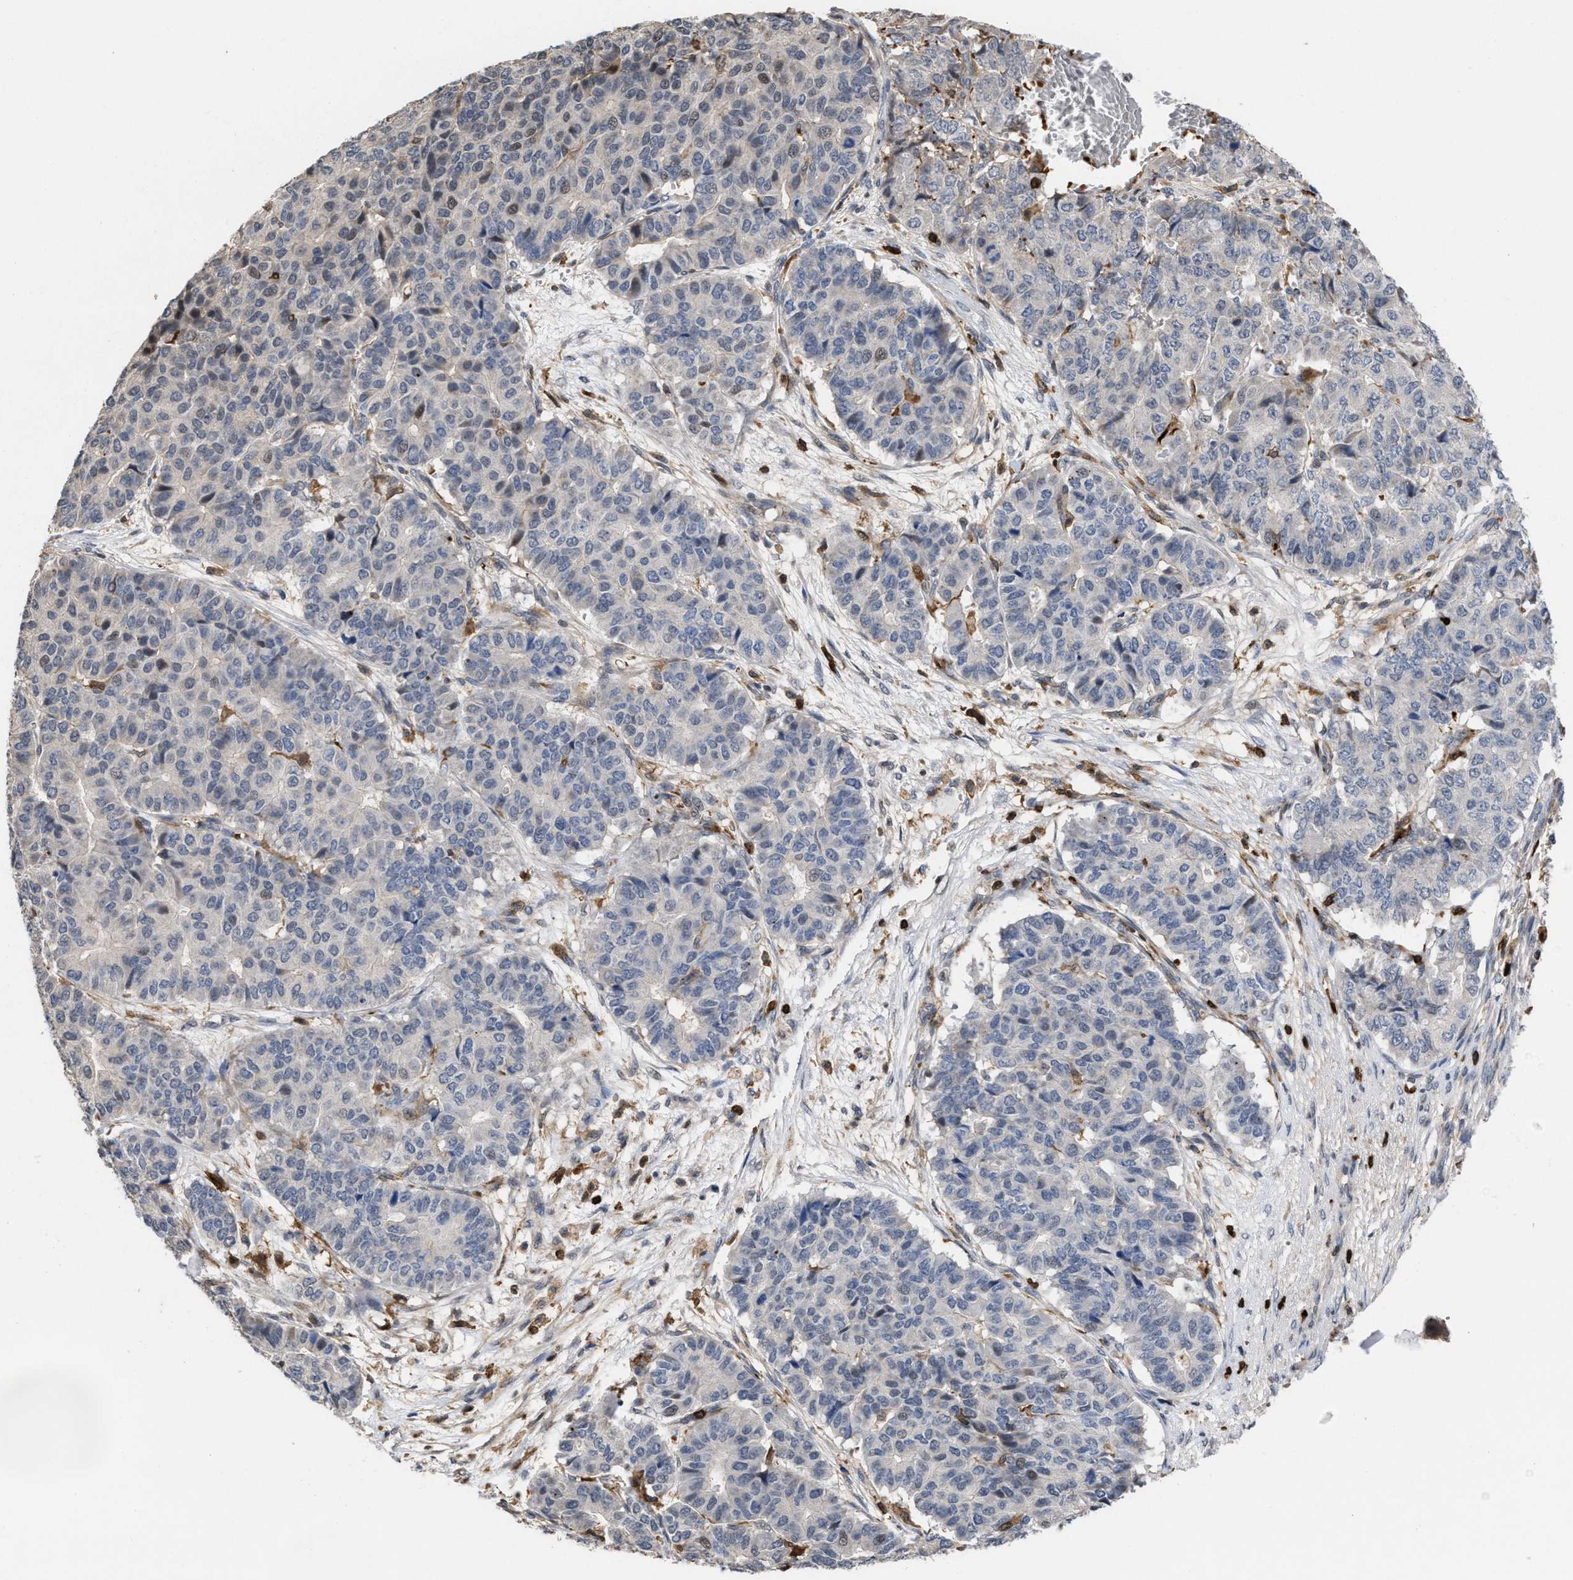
{"staining": {"intensity": "negative", "quantity": "none", "location": "none"}, "tissue": "pancreatic cancer", "cell_type": "Tumor cells", "image_type": "cancer", "snomed": [{"axis": "morphology", "description": "Adenocarcinoma, NOS"}, {"axis": "topography", "description": "Pancreas"}], "caption": "Immunohistochemical staining of pancreatic adenocarcinoma demonstrates no significant positivity in tumor cells.", "gene": "PTPRE", "patient": {"sex": "male", "age": 50}}